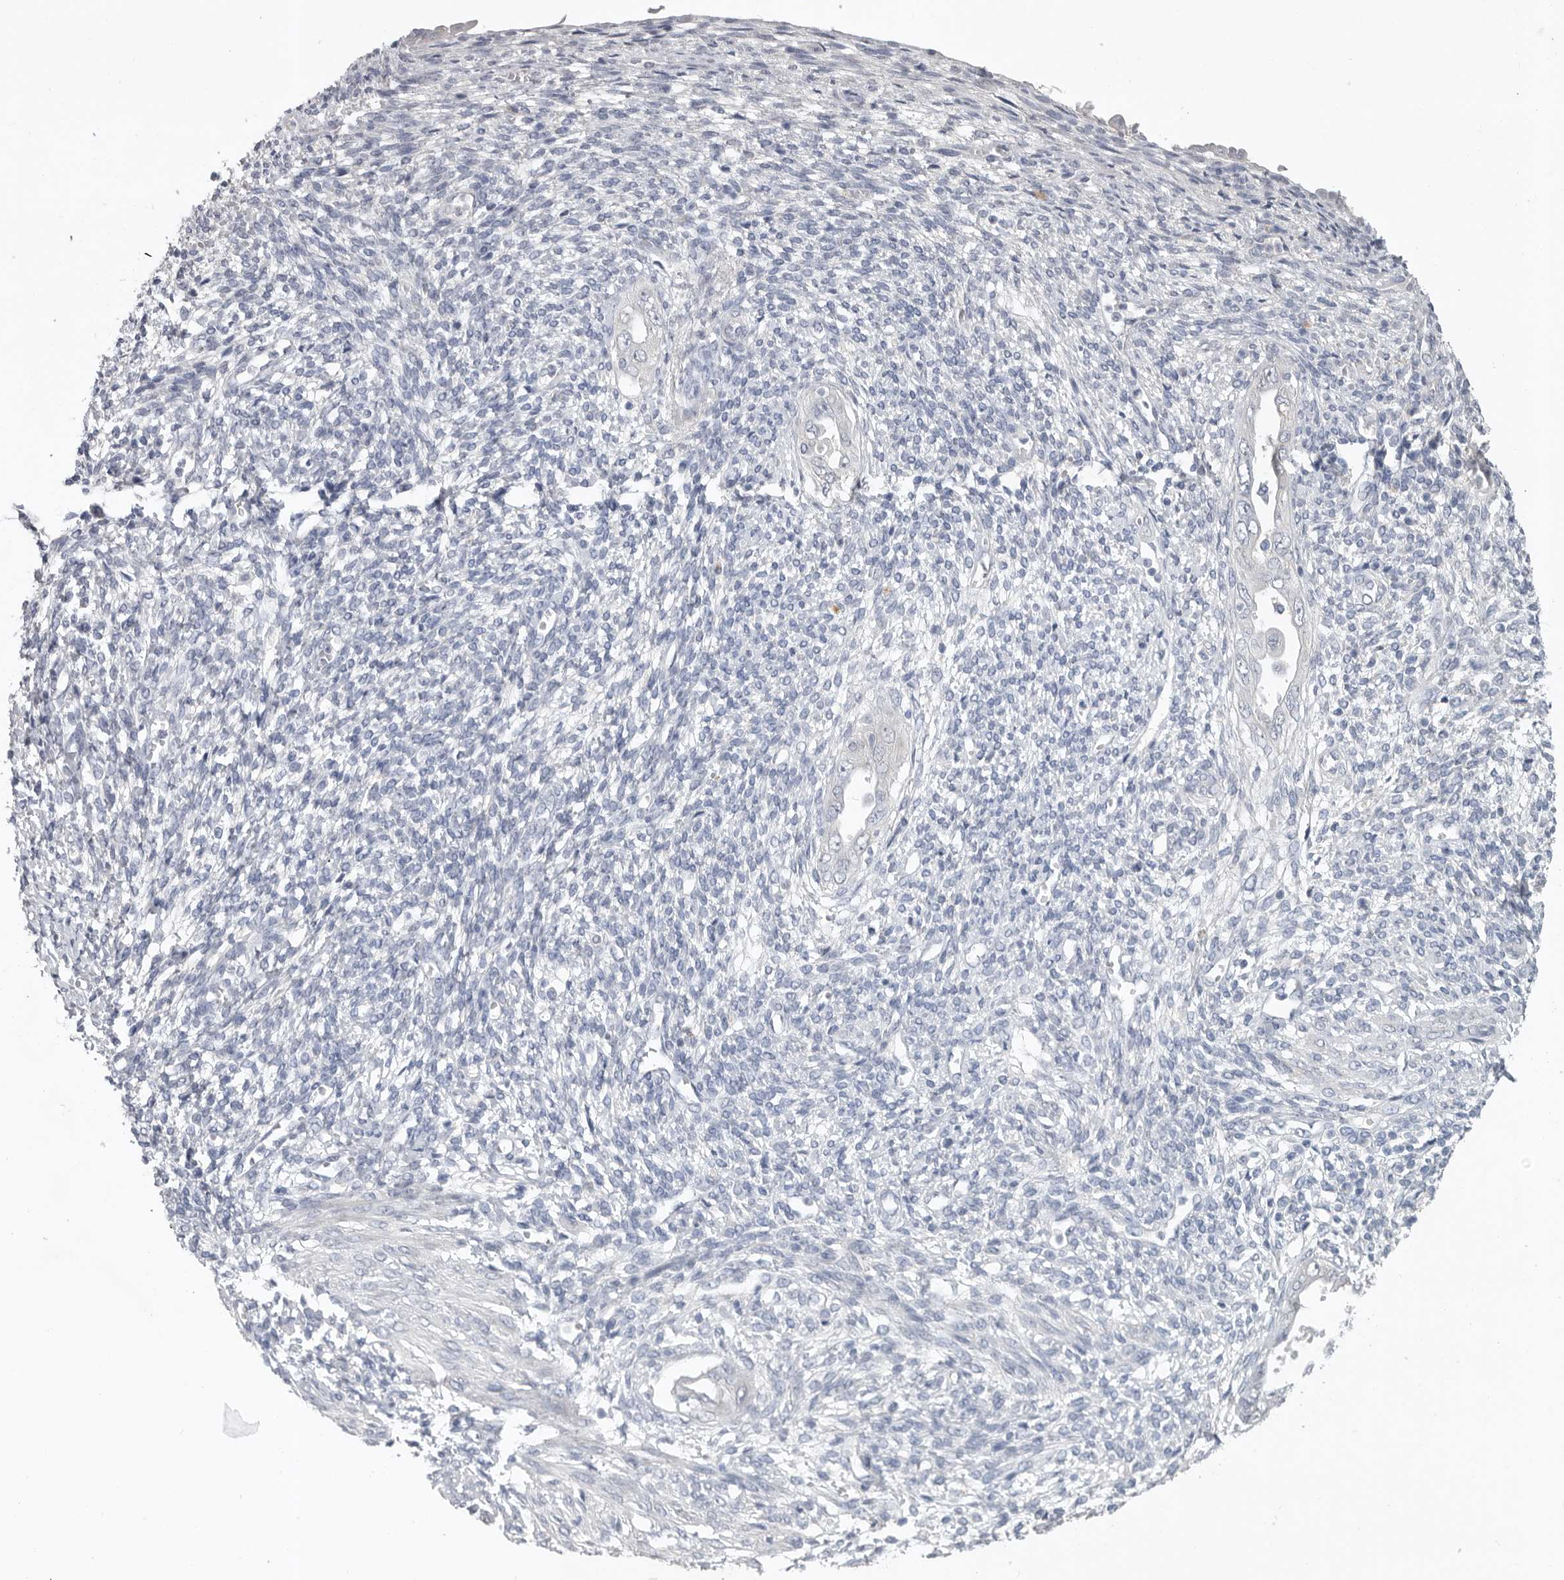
{"staining": {"intensity": "negative", "quantity": "none", "location": "none"}, "tissue": "endometrium", "cell_type": "Cells in endometrial stroma", "image_type": "normal", "snomed": [{"axis": "morphology", "description": "Normal tissue, NOS"}, {"axis": "topography", "description": "Endometrium"}], "caption": "DAB immunohistochemical staining of unremarkable human endometrium displays no significant staining in cells in endometrial stroma. (IHC, brightfield microscopy, high magnification).", "gene": "REG4", "patient": {"sex": "female", "age": 66}}